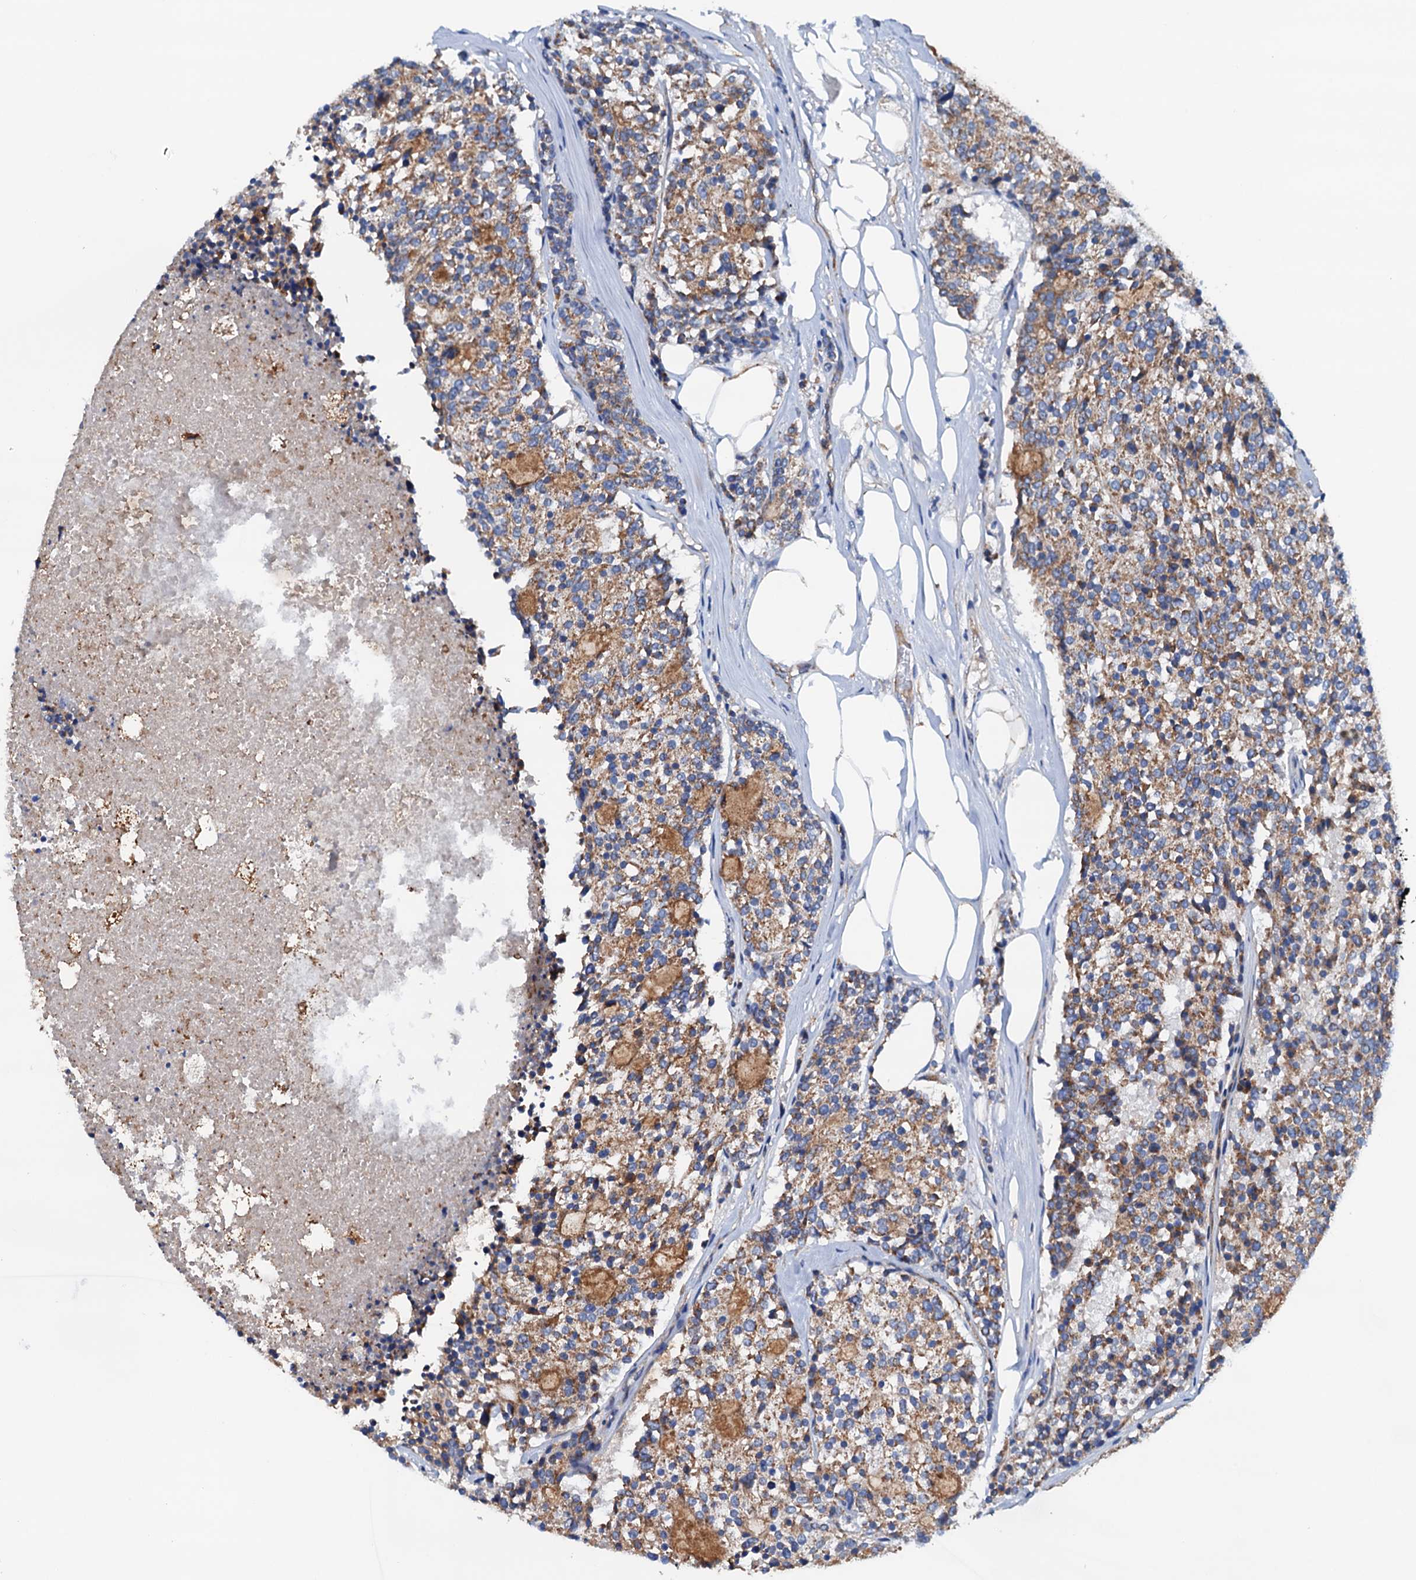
{"staining": {"intensity": "moderate", "quantity": "25%-75%", "location": "cytoplasmic/membranous"}, "tissue": "carcinoid", "cell_type": "Tumor cells", "image_type": "cancer", "snomed": [{"axis": "morphology", "description": "Carcinoid, malignant, NOS"}, {"axis": "topography", "description": "Pancreas"}], "caption": "A micrograph of human carcinoid (malignant) stained for a protein displays moderate cytoplasmic/membranous brown staining in tumor cells.", "gene": "RASSF9", "patient": {"sex": "female", "age": 54}}